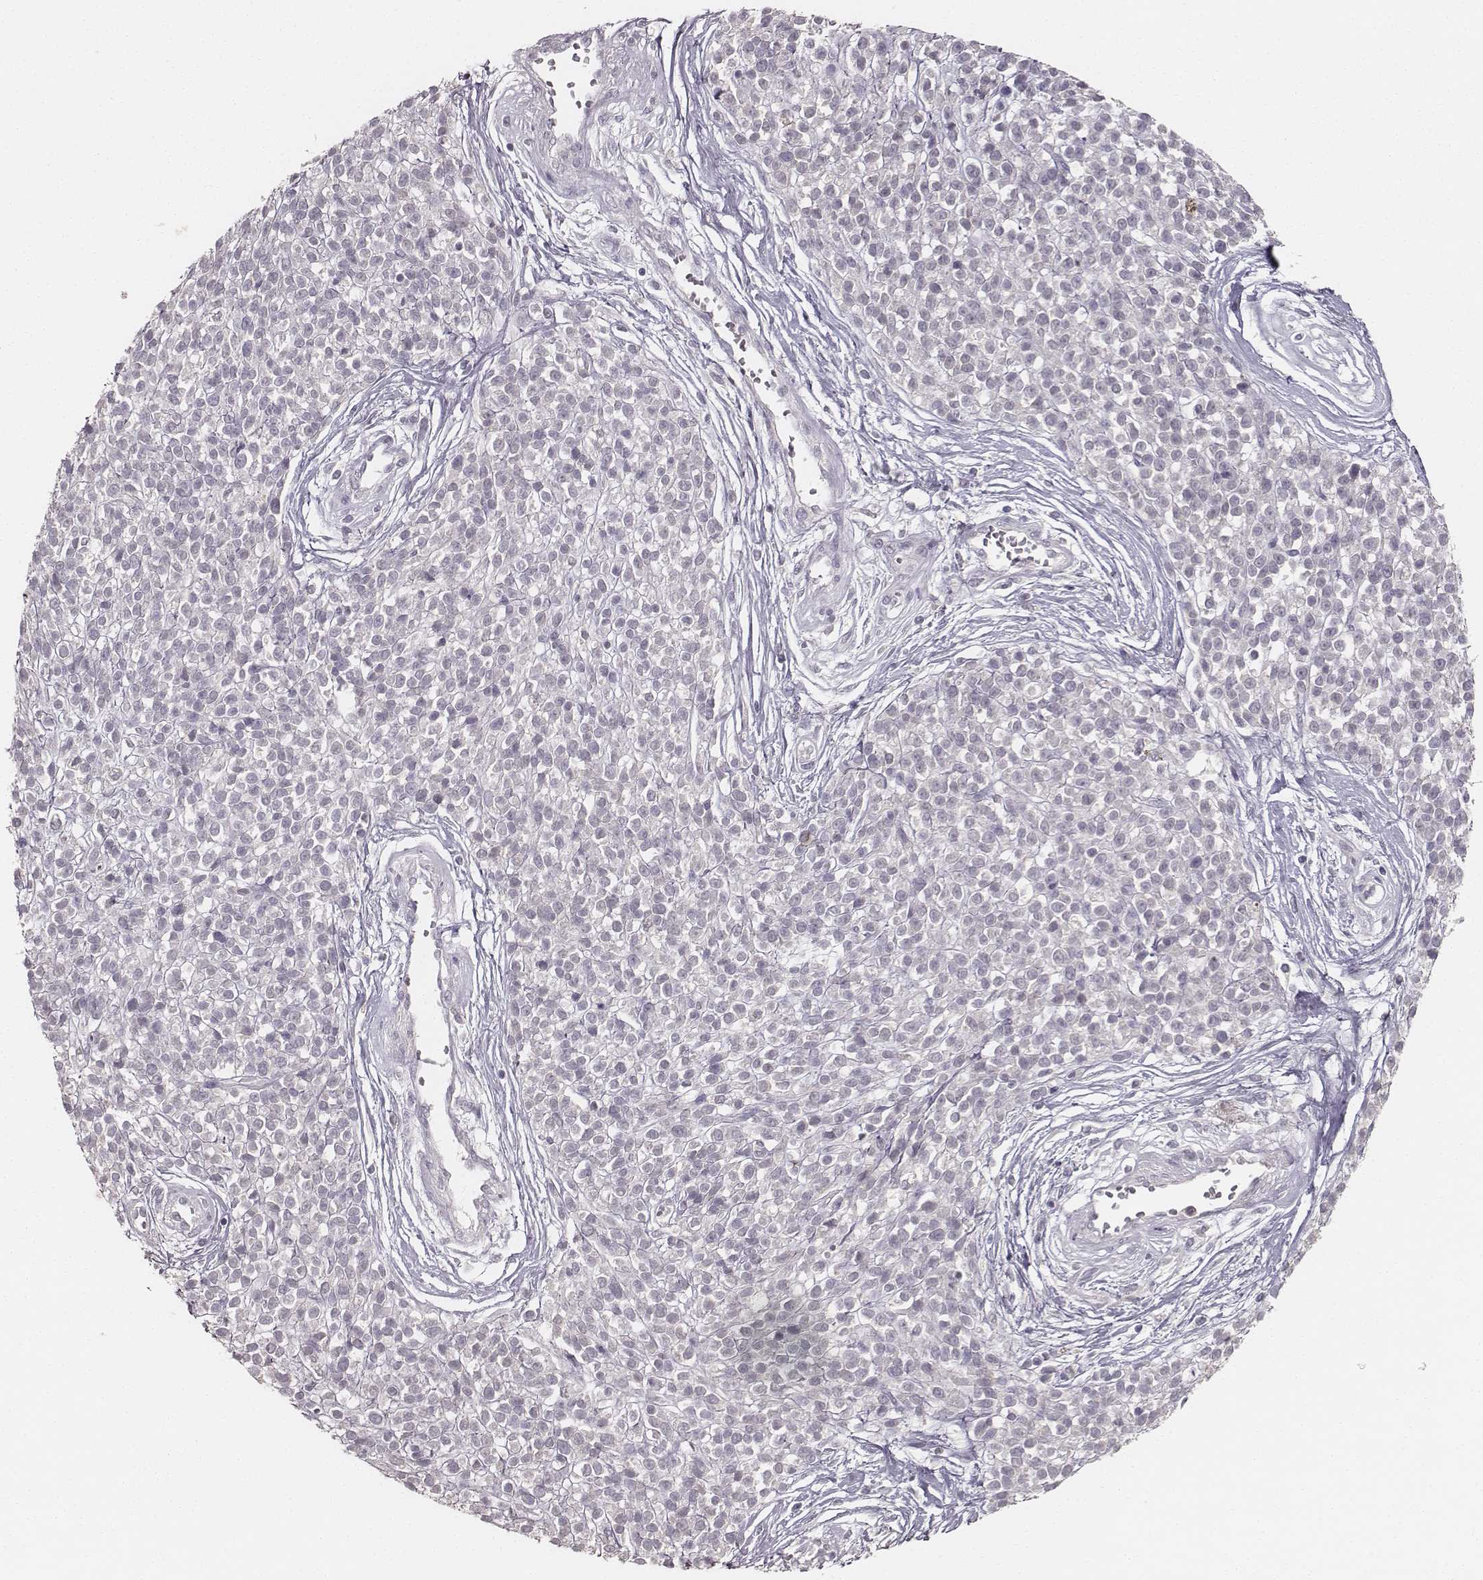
{"staining": {"intensity": "negative", "quantity": "none", "location": "none"}, "tissue": "melanoma", "cell_type": "Tumor cells", "image_type": "cancer", "snomed": [{"axis": "morphology", "description": "Malignant melanoma, NOS"}, {"axis": "topography", "description": "Skin"}, {"axis": "topography", "description": "Skin of trunk"}], "caption": "An immunohistochemistry histopathology image of melanoma is shown. There is no staining in tumor cells of melanoma.", "gene": "LY6K", "patient": {"sex": "male", "age": 74}}